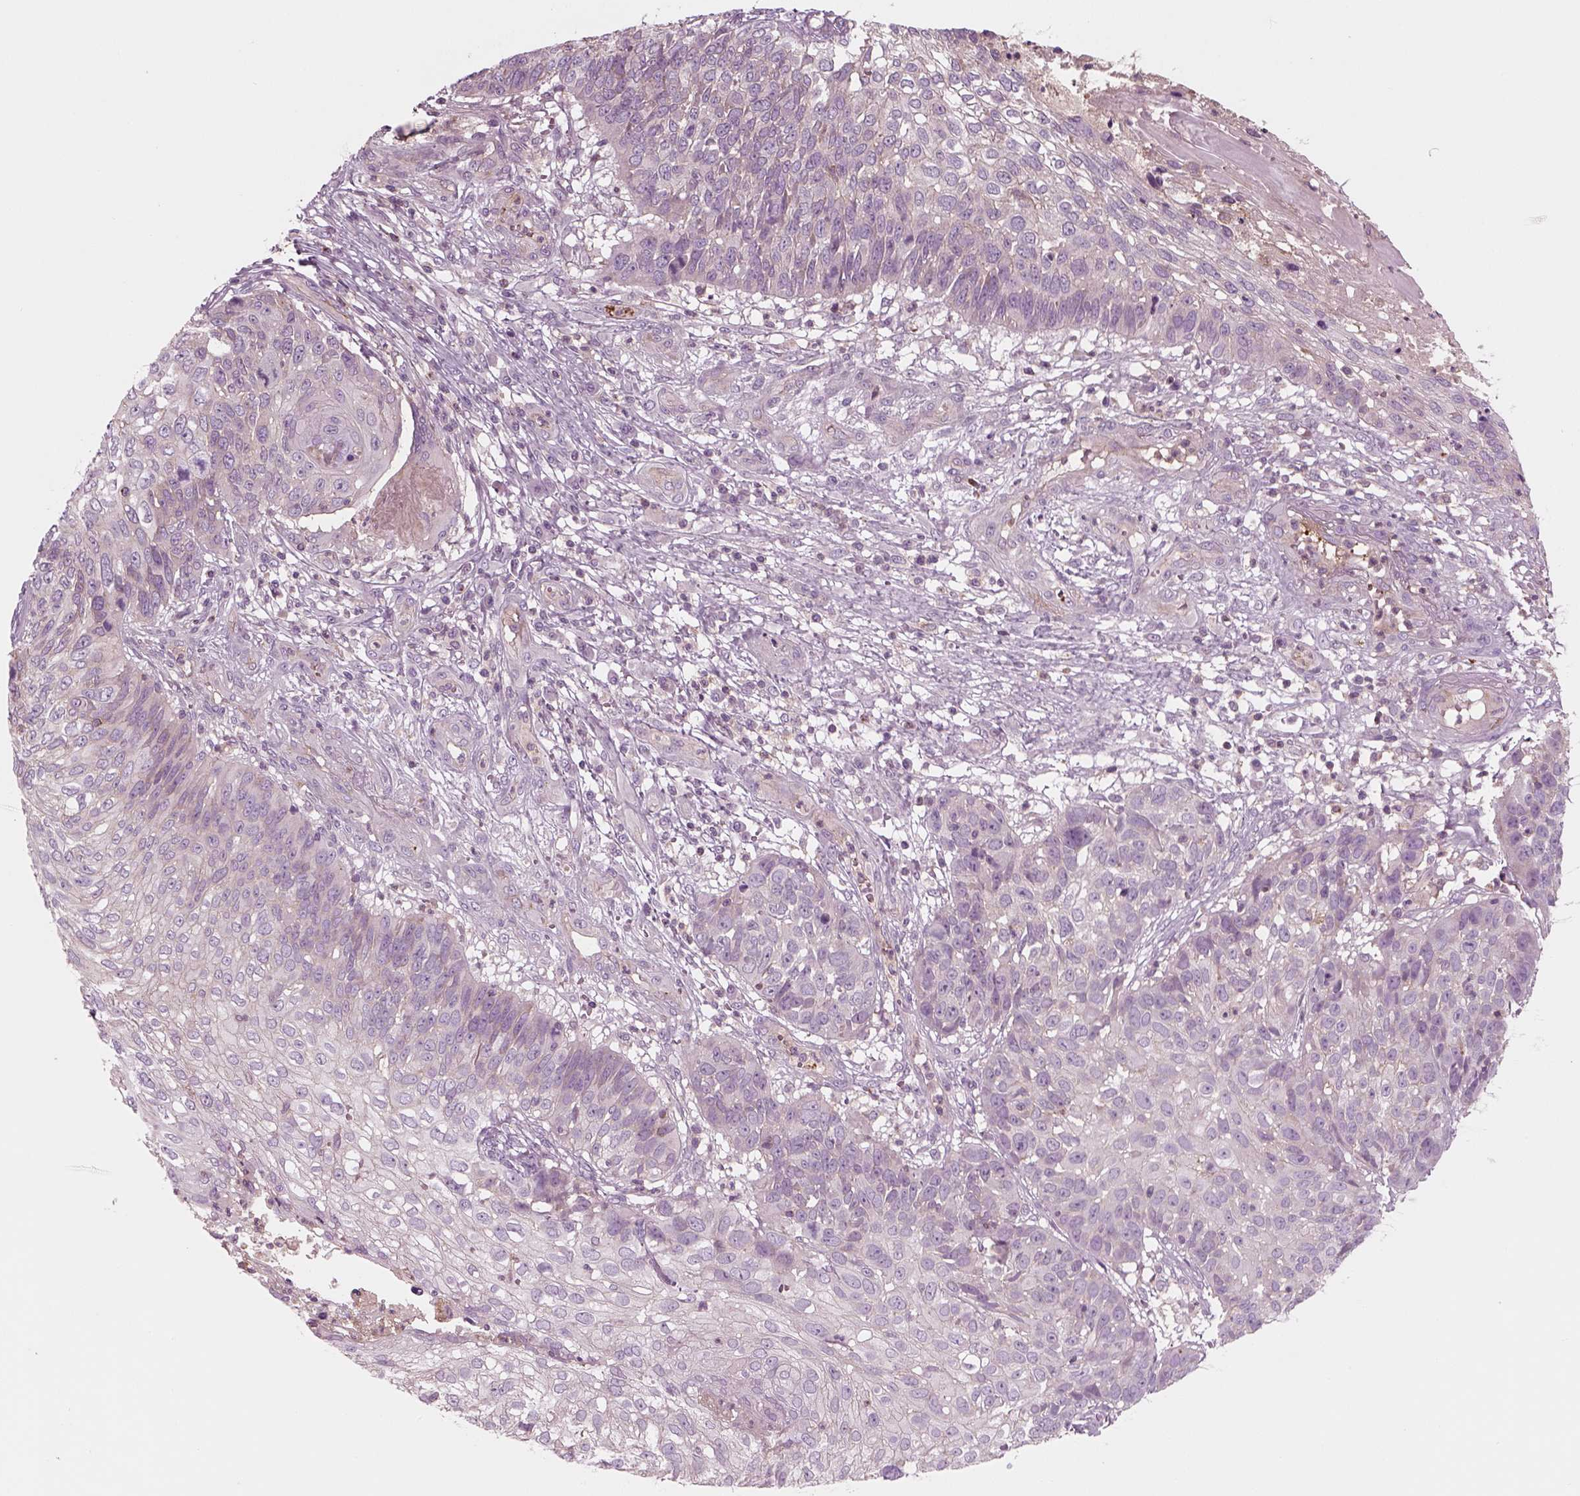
{"staining": {"intensity": "weak", "quantity": "25%-75%", "location": "cytoplasmic/membranous"}, "tissue": "skin cancer", "cell_type": "Tumor cells", "image_type": "cancer", "snomed": [{"axis": "morphology", "description": "Squamous cell carcinoma, NOS"}, {"axis": "topography", "description": "Skin"}], "caption": "Protein expression by immunohistochemistry exhibits weak cytoplasmic/membranous positivity in approximately 25%-75% of tumor cells in squamous cell carcinoma (skin).", "gene": "SLC2A3", "patient": {"sex": "male", "age": 92}}